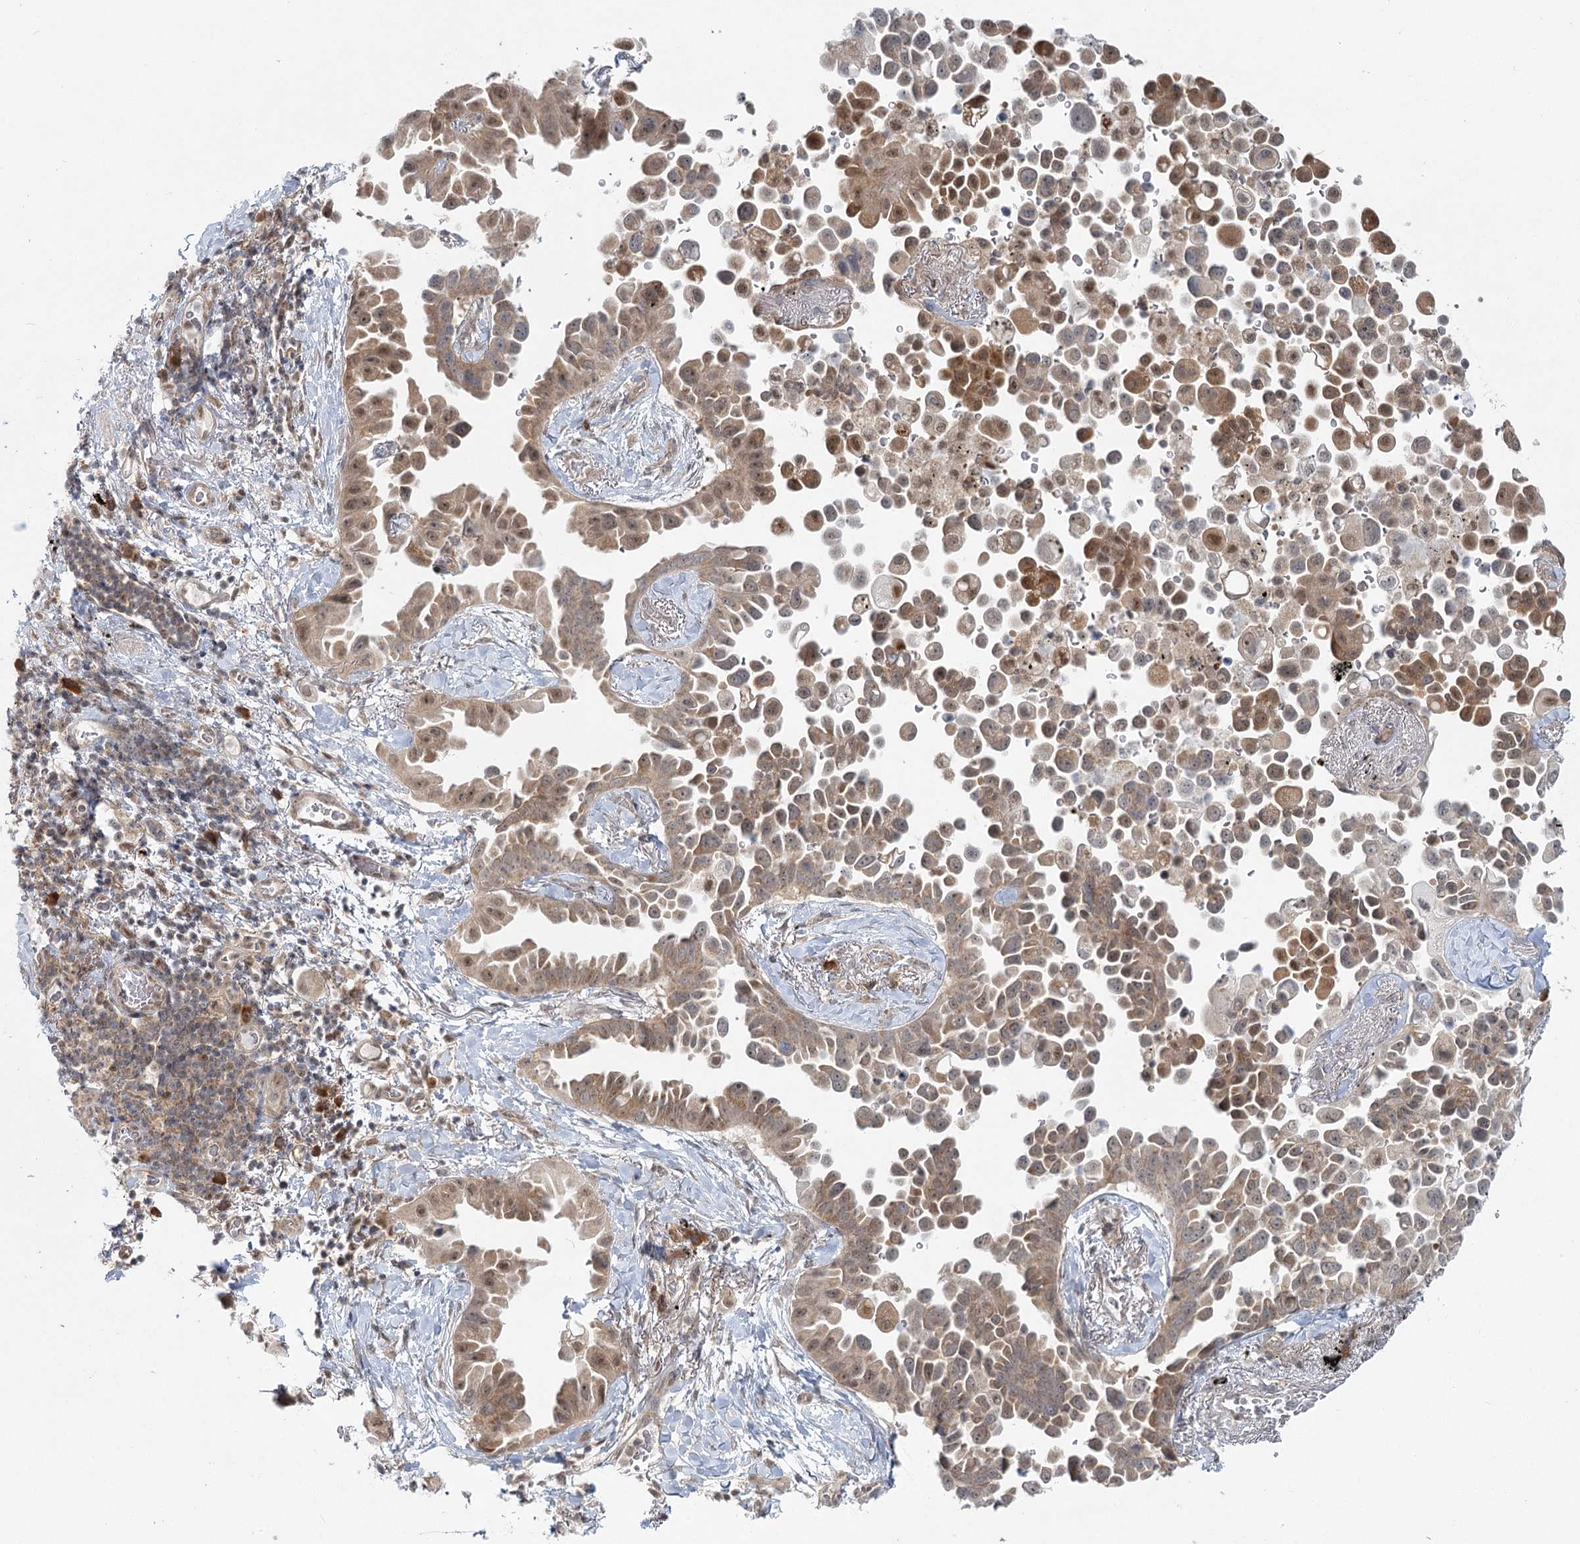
{"staining": {"intensity": "moderate", "quantity": ">75%", "location": "cytoplasmic/membranous,nuclear"}, "tissue": "lung cancer", "cell_type": "Tumor cells", "image_type": "cancer", "snomed": [{"axis": "morphology", "description": "Adenocarcinoma, NOS"}, {"axis": "topography", "description": "Lung"}], "caption": "DAB immunohistochemical staining of adenocarcinoma (lung) displays moderate cytoplasmic/membranous and nuclear protein staining in about >75% of tumor cells. The protein of interest is shown in brown color, while the nuclei are stained blue.", "gene": "THNSL1", "patient": {"sex": "female", "age": 67}}